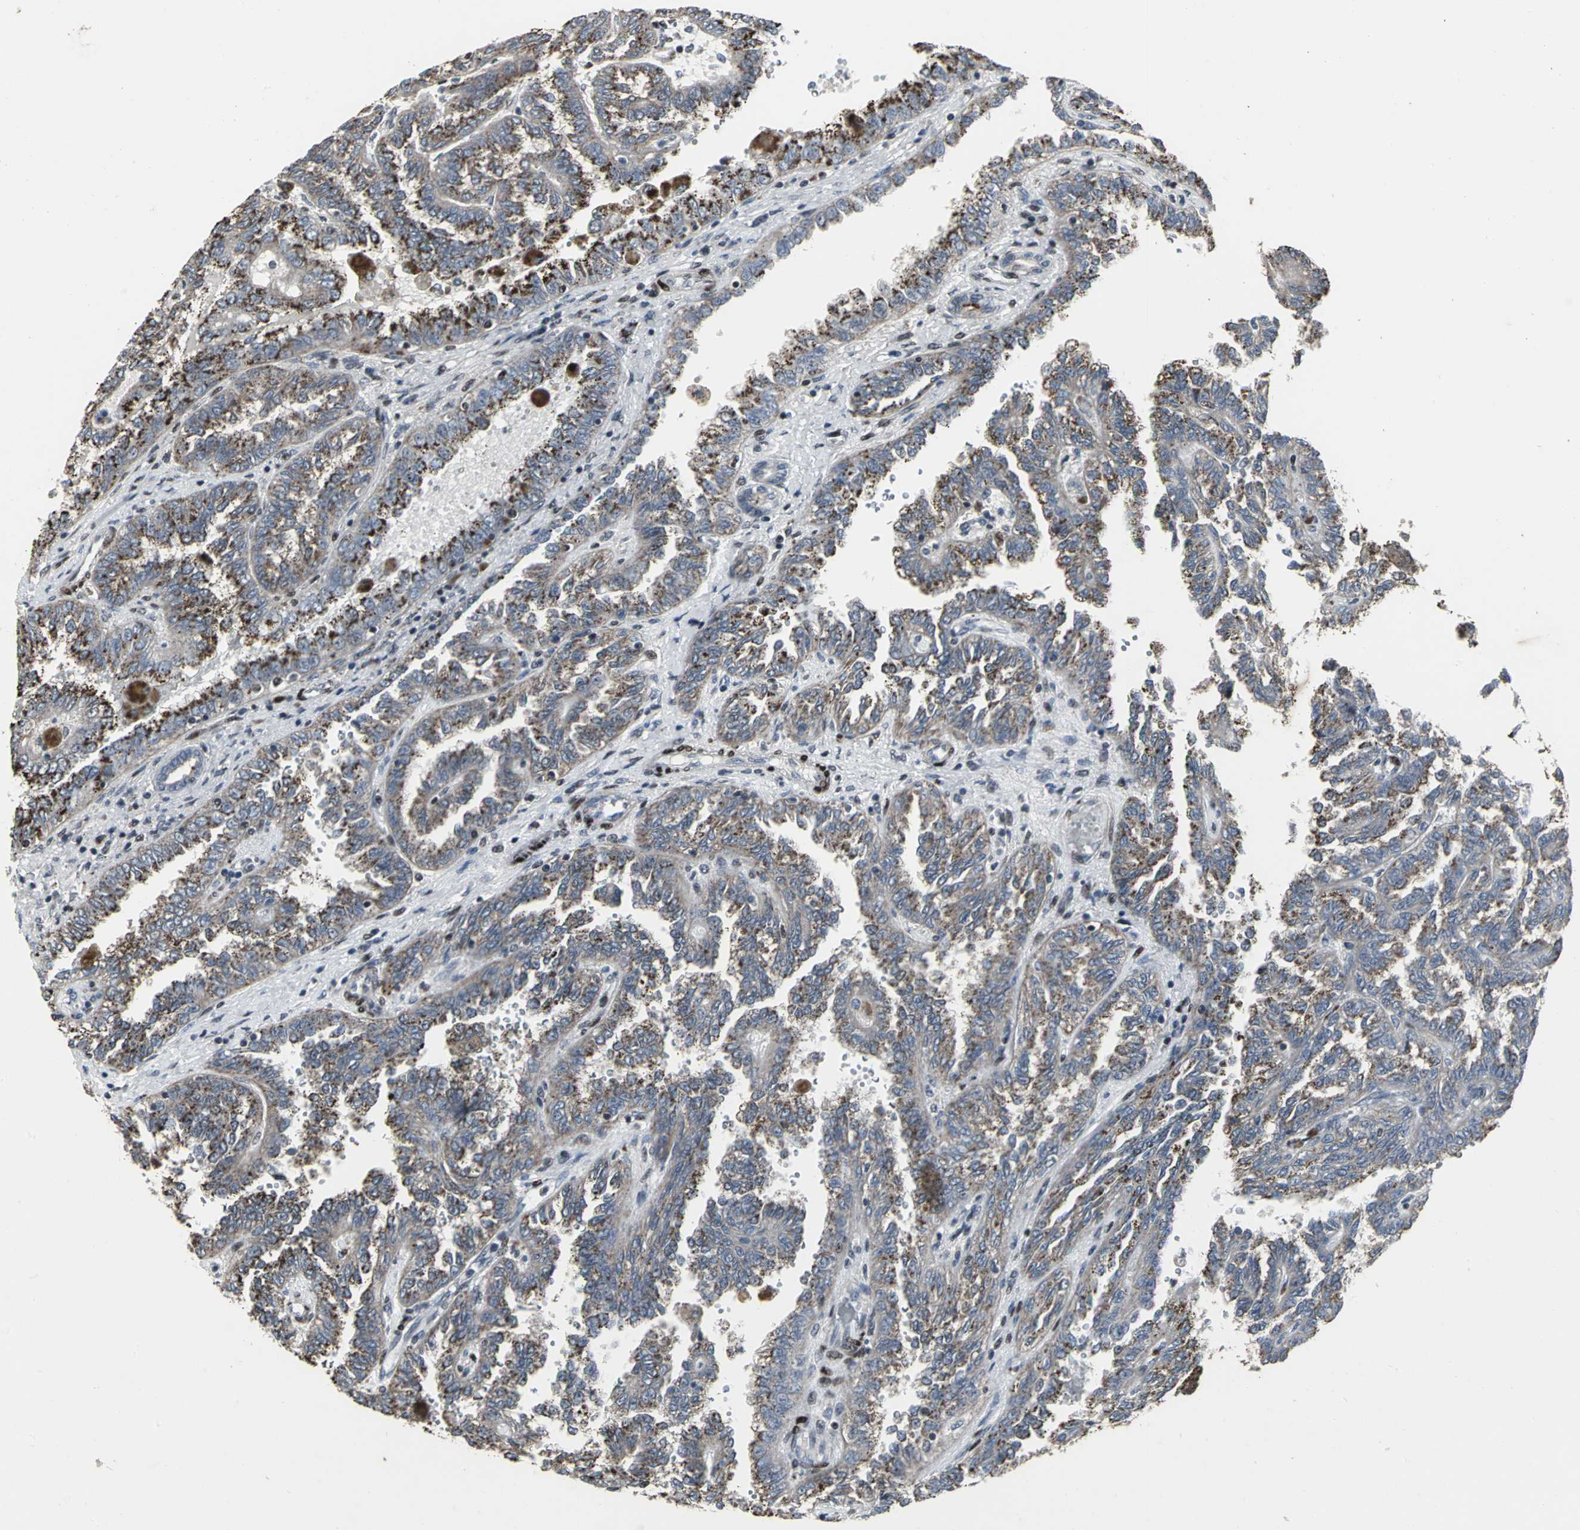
{"staining": {"intensity": "moderate", "quantity": "25%-75%", "location": "cytoplasmic/membranous"}, "tissue": "renal cancer", "cell_type": "Tumor cells", "image_type": "cancer", "snomed": [{"axis": "morphology", "description": "Inflammation, NOS"}, {"axis": "morphology", "description": "Adenocarcinoma, NOS"}, {"axis": "topography", "description": "Kidney"}], "caption": "A high-resolution image shows immunohistochemistry (IHC) staining of adenocarcinoma (renal), which displays moderate cytoplasmic/membranous staining in about 25%-75% of tumor cells.", "gene": "SRF", "patient": {"sex": "male", "age": 68}}